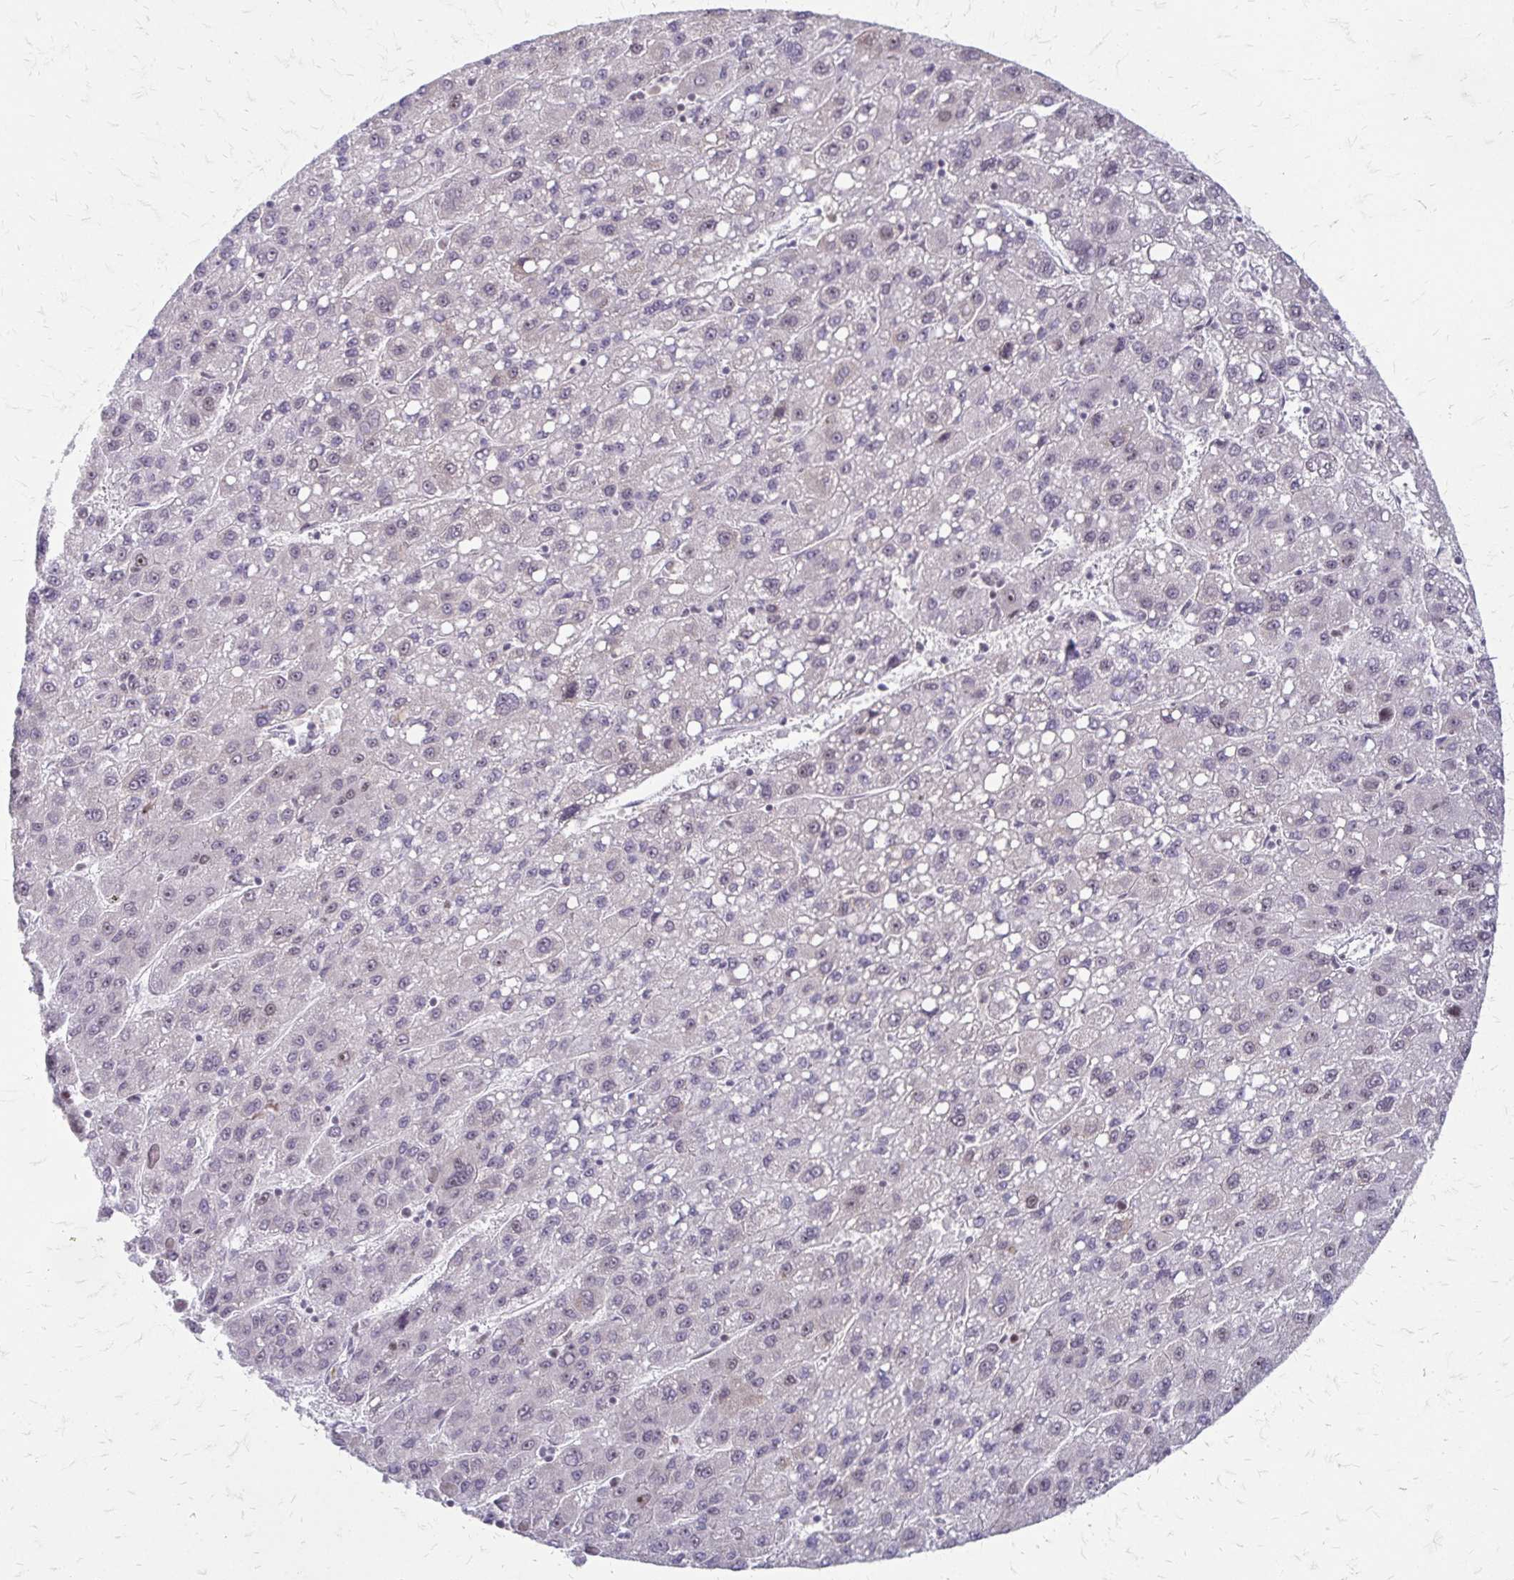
{"staining": {"intensity": "weak", "quantity": "<25%", "location": "nuclear"}, "tissue": "liver cancer", "cell_type": "Tumor cells", "image_type": "cancer", "snomed": [{"axis": "morphology", "description": "Carcinoma, Hepatocellular, NOS"}, {"axis": "topography", "description": "Liver"}], "caption": "Human hepatocellular carcinoma (liver) stained for a protein using IHC demonstrates no expression in tumor cells.", "gene": "EED", "patient": {"sex": "female", "age": 82}}